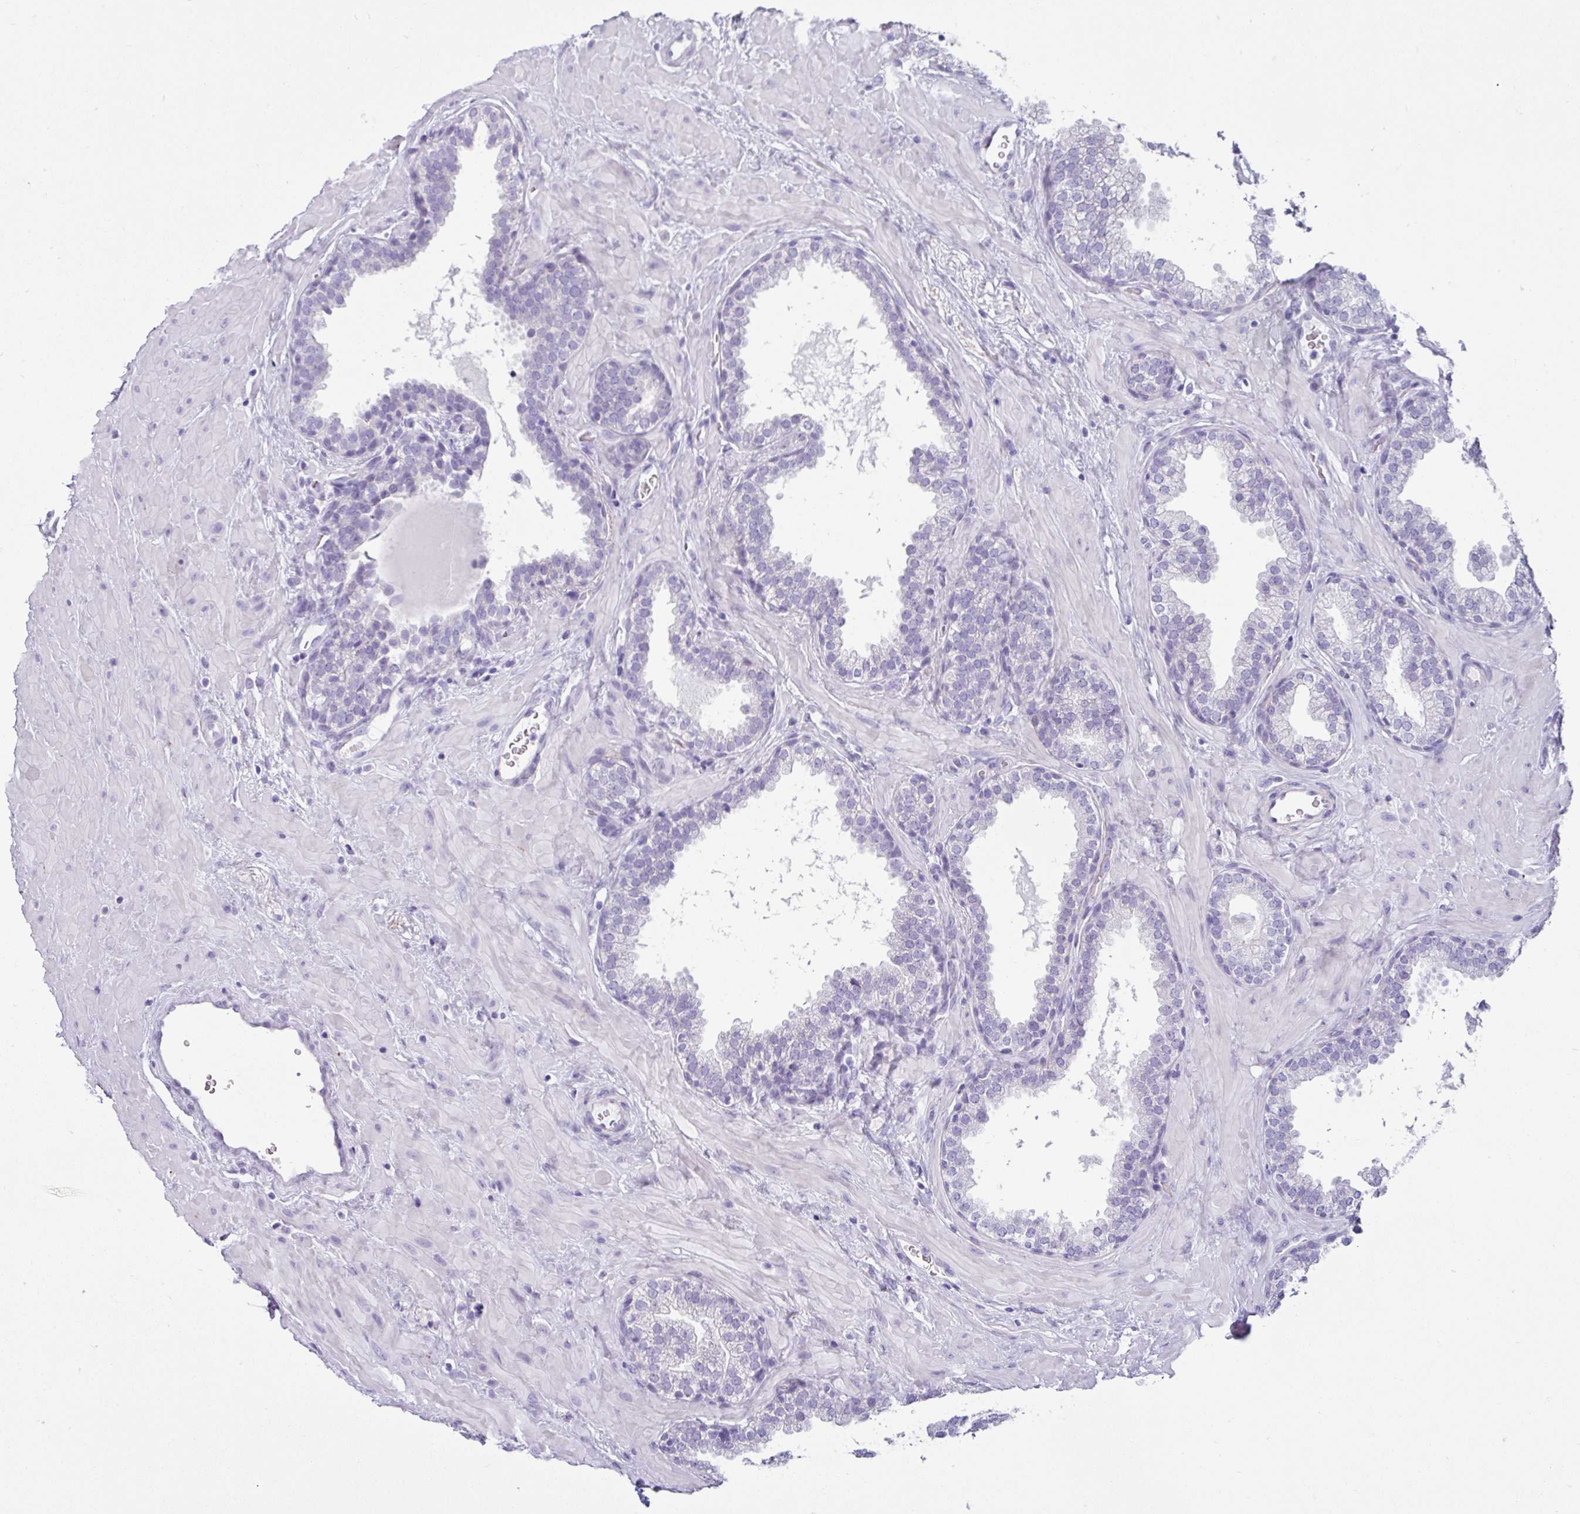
{"staining": {"intensity": "negative", "quantity": "none", "location": "none"}, "tissue": "prostate", "cell_type": "Glandular cells", "image_type": "normal", "snomed": [{"axis": "morphology", "description": "Normal tissue, NOS"}, {"axis": "topography", "description": "Prostate"}], "caption": "The histopathology image reveals no staining of glandular cells in benign prostate.", "gene": "VCX2", "patient": {"sex": "male", "age": 51}}